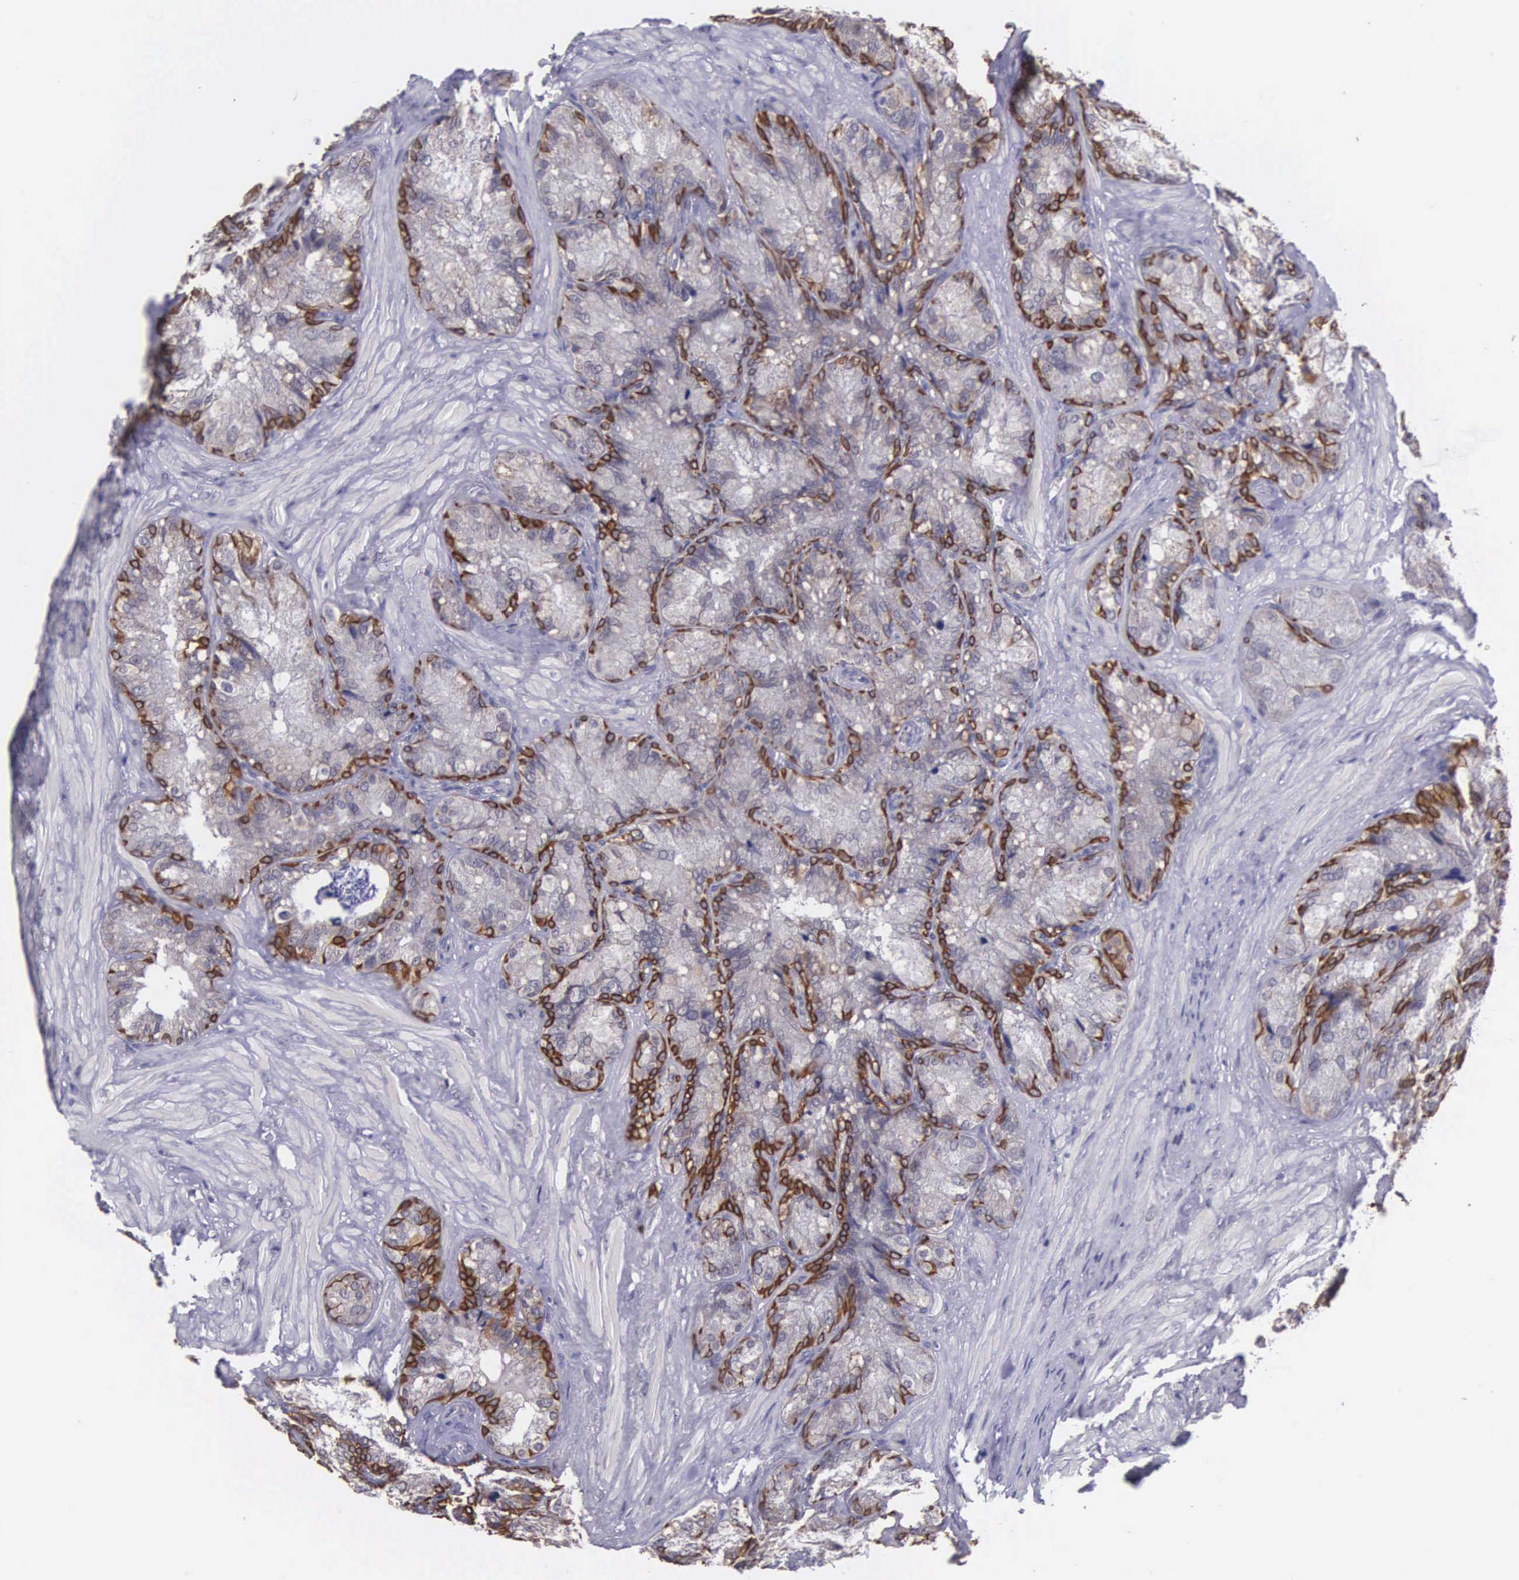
{"staining": {"intensity": "moderate", "quantity": "25%-75%", "location": "cytoplasmic/membranous"}, "tissue": "seminal vesicle", "cell_type": "Glandular cells", "image_type": "normal", "snomed": [{"axis": "morphology", "description": "Normal tissue, NOS"}, {"axis": "topography", "description": "Seminal veicle"}], "caption": "A medium amount of moderate cytoplasmic/membranous positivity is appreciated in about 25%-75% of glandular cells in unremarkable seminal vesicle.", "gene": "SLC25A21", "patient": {"sex": "male", "age": 69}}